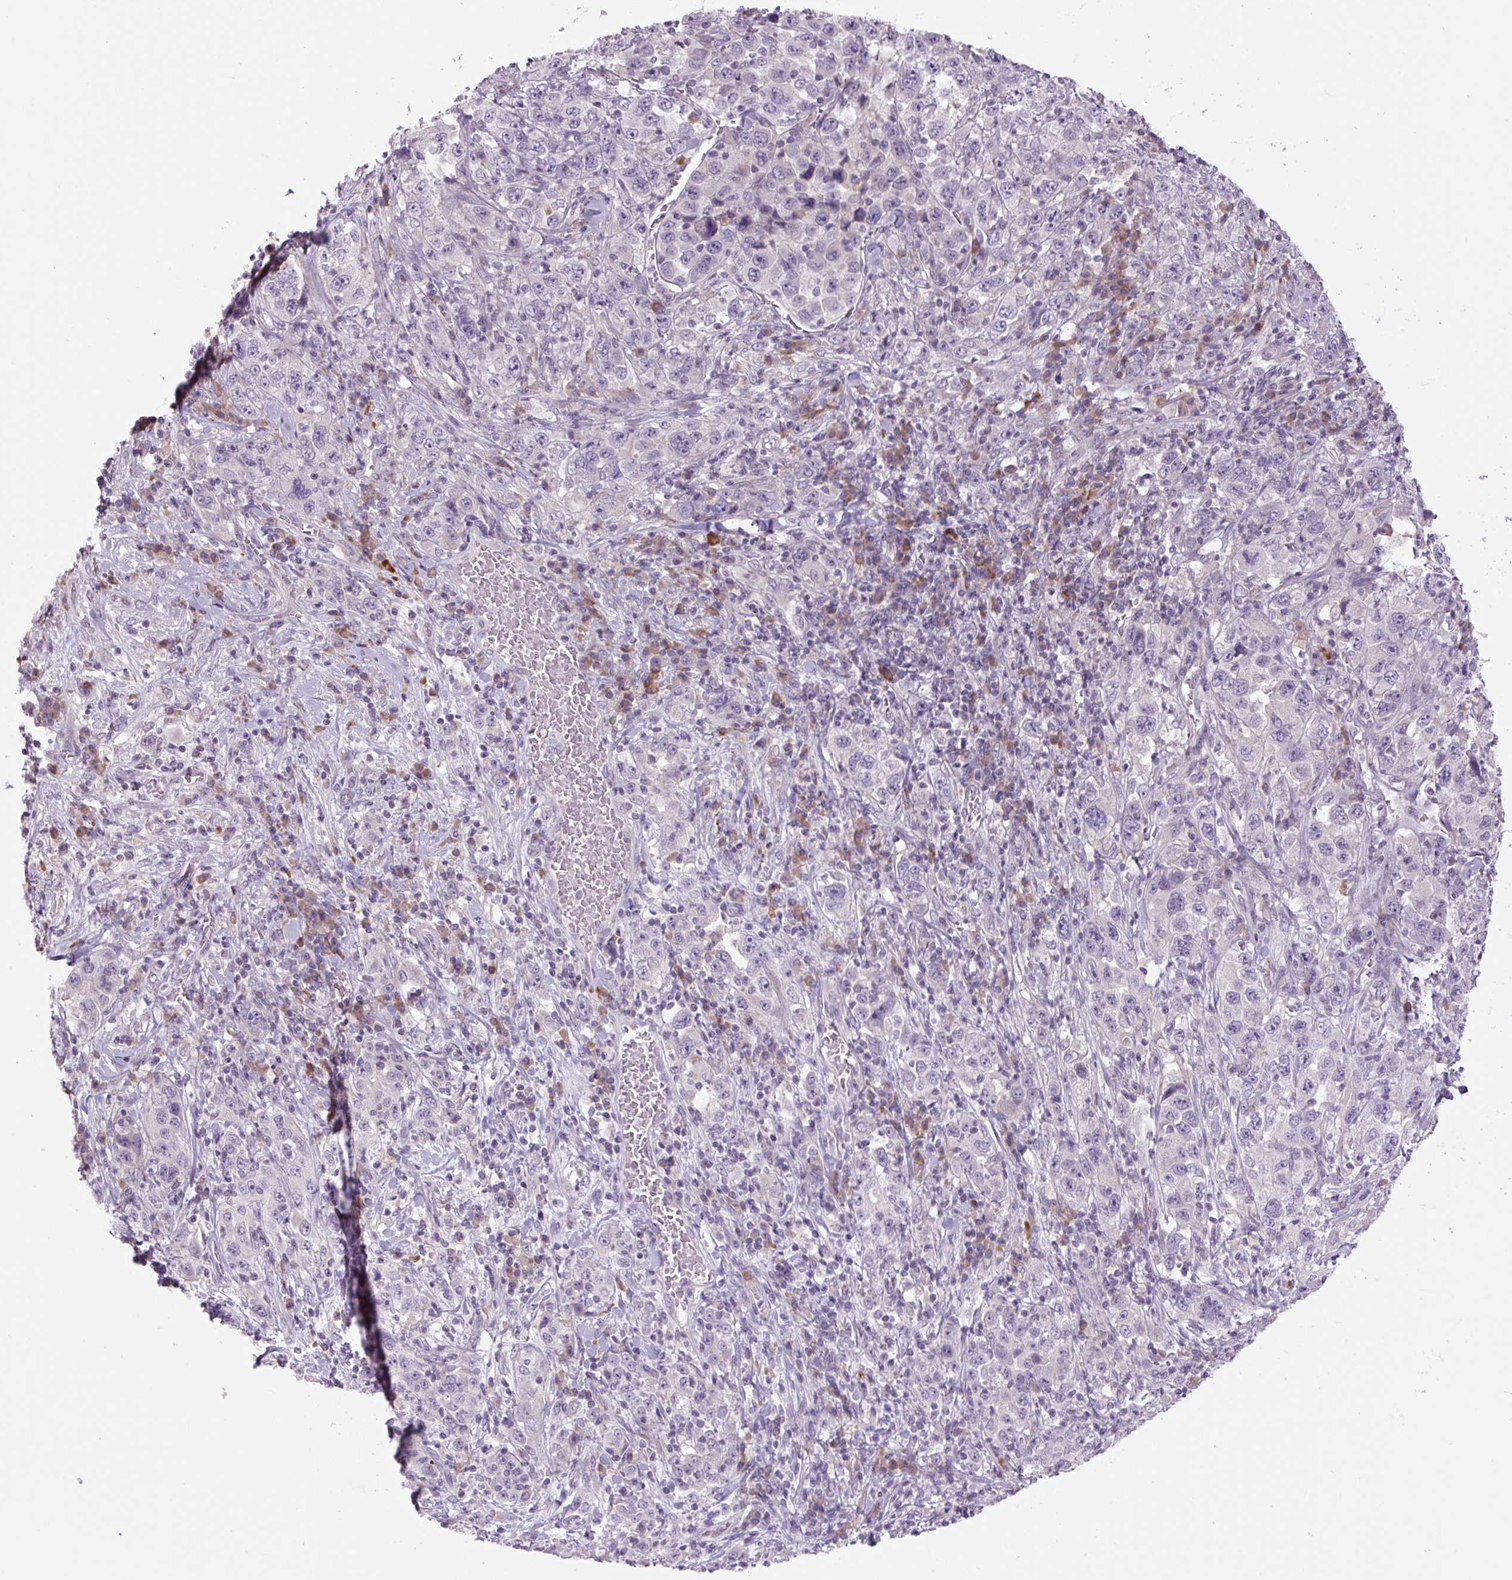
{"staining": {"intensity": "negative", "quantity": "none", "location": "none"}, "tissue": "stomach cancer", "cell_type": "Tumor cells", "image_type": "cancer", "snomed": [{"axis": "morphology", "description": "Normal tissue, NOS"}, {"axis": "morphology", "description": "Adenocarcinoma, NOS"}, {"axis": "topography", "description": "Stomach, upper"}, {"axis": "topography", "description": "Stomach"}], "caption": "A high-resolution image shows immunohistochemistry staining of stomach cancer, which demonstrates no significant positivity in tumor cells.", "gene": "TMEM100", "patient": {"sex": "male", "age": 59}}